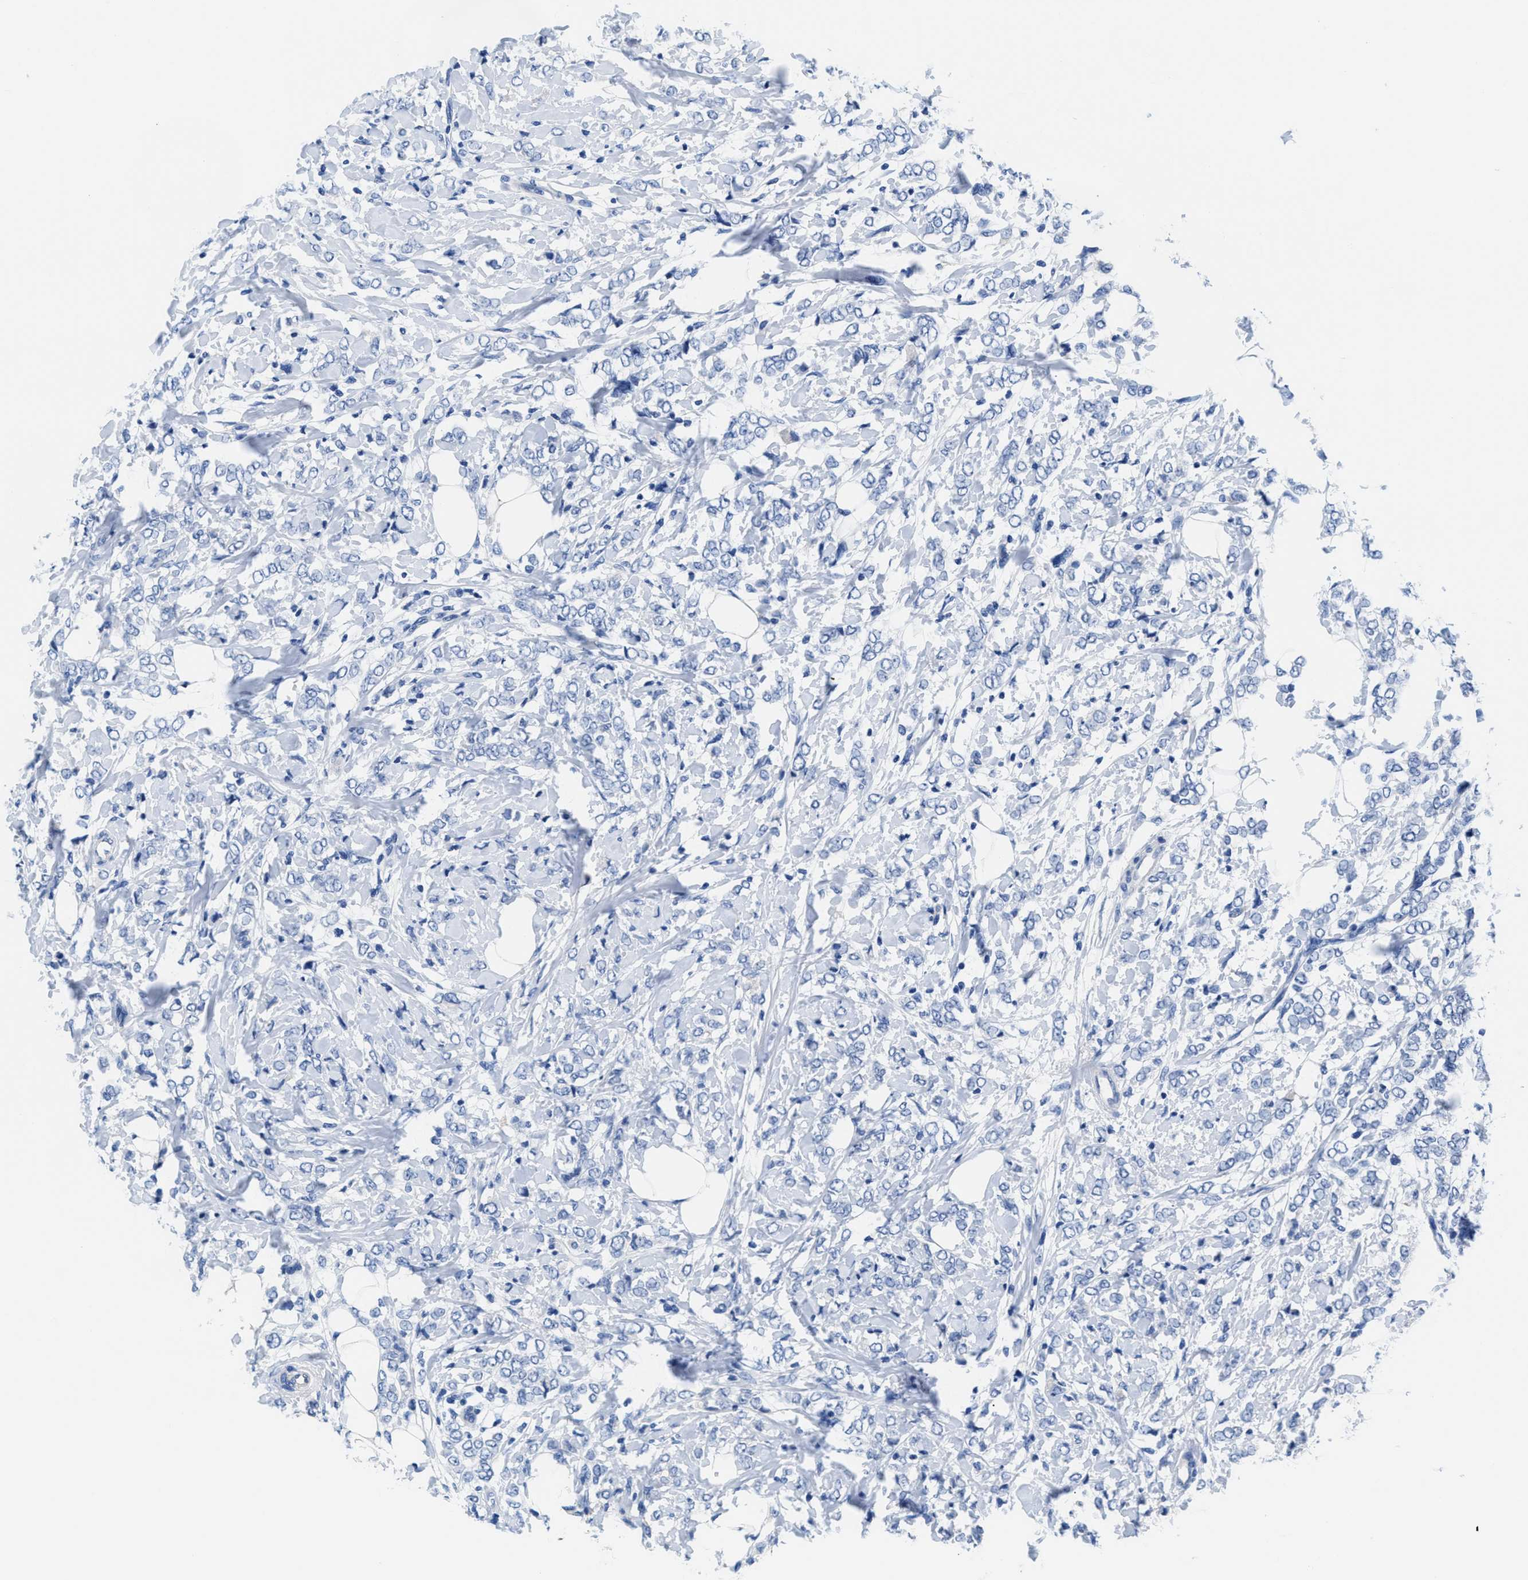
{"staining": {"intensity": "negative", "quantity": "none", "location": "none"}, "tissue": "breast cancer", "cell_type": "Tumor cells", "image_type": "cancer", "snomed": [{"axis": "morphology", "description": "Normal tissue, NOS"}, {"axis": "morphology", "description": "Lobular carcinoma"}, {"axis": "topography", "description": "Breast"}], "caption": "This is an immunohistochemistry (IHC) image of human breast lobular carcinoma. There is no positivity in tumor cells.", "gene": "SLFN13", "patient": {"sex": "female", "age": 47}}